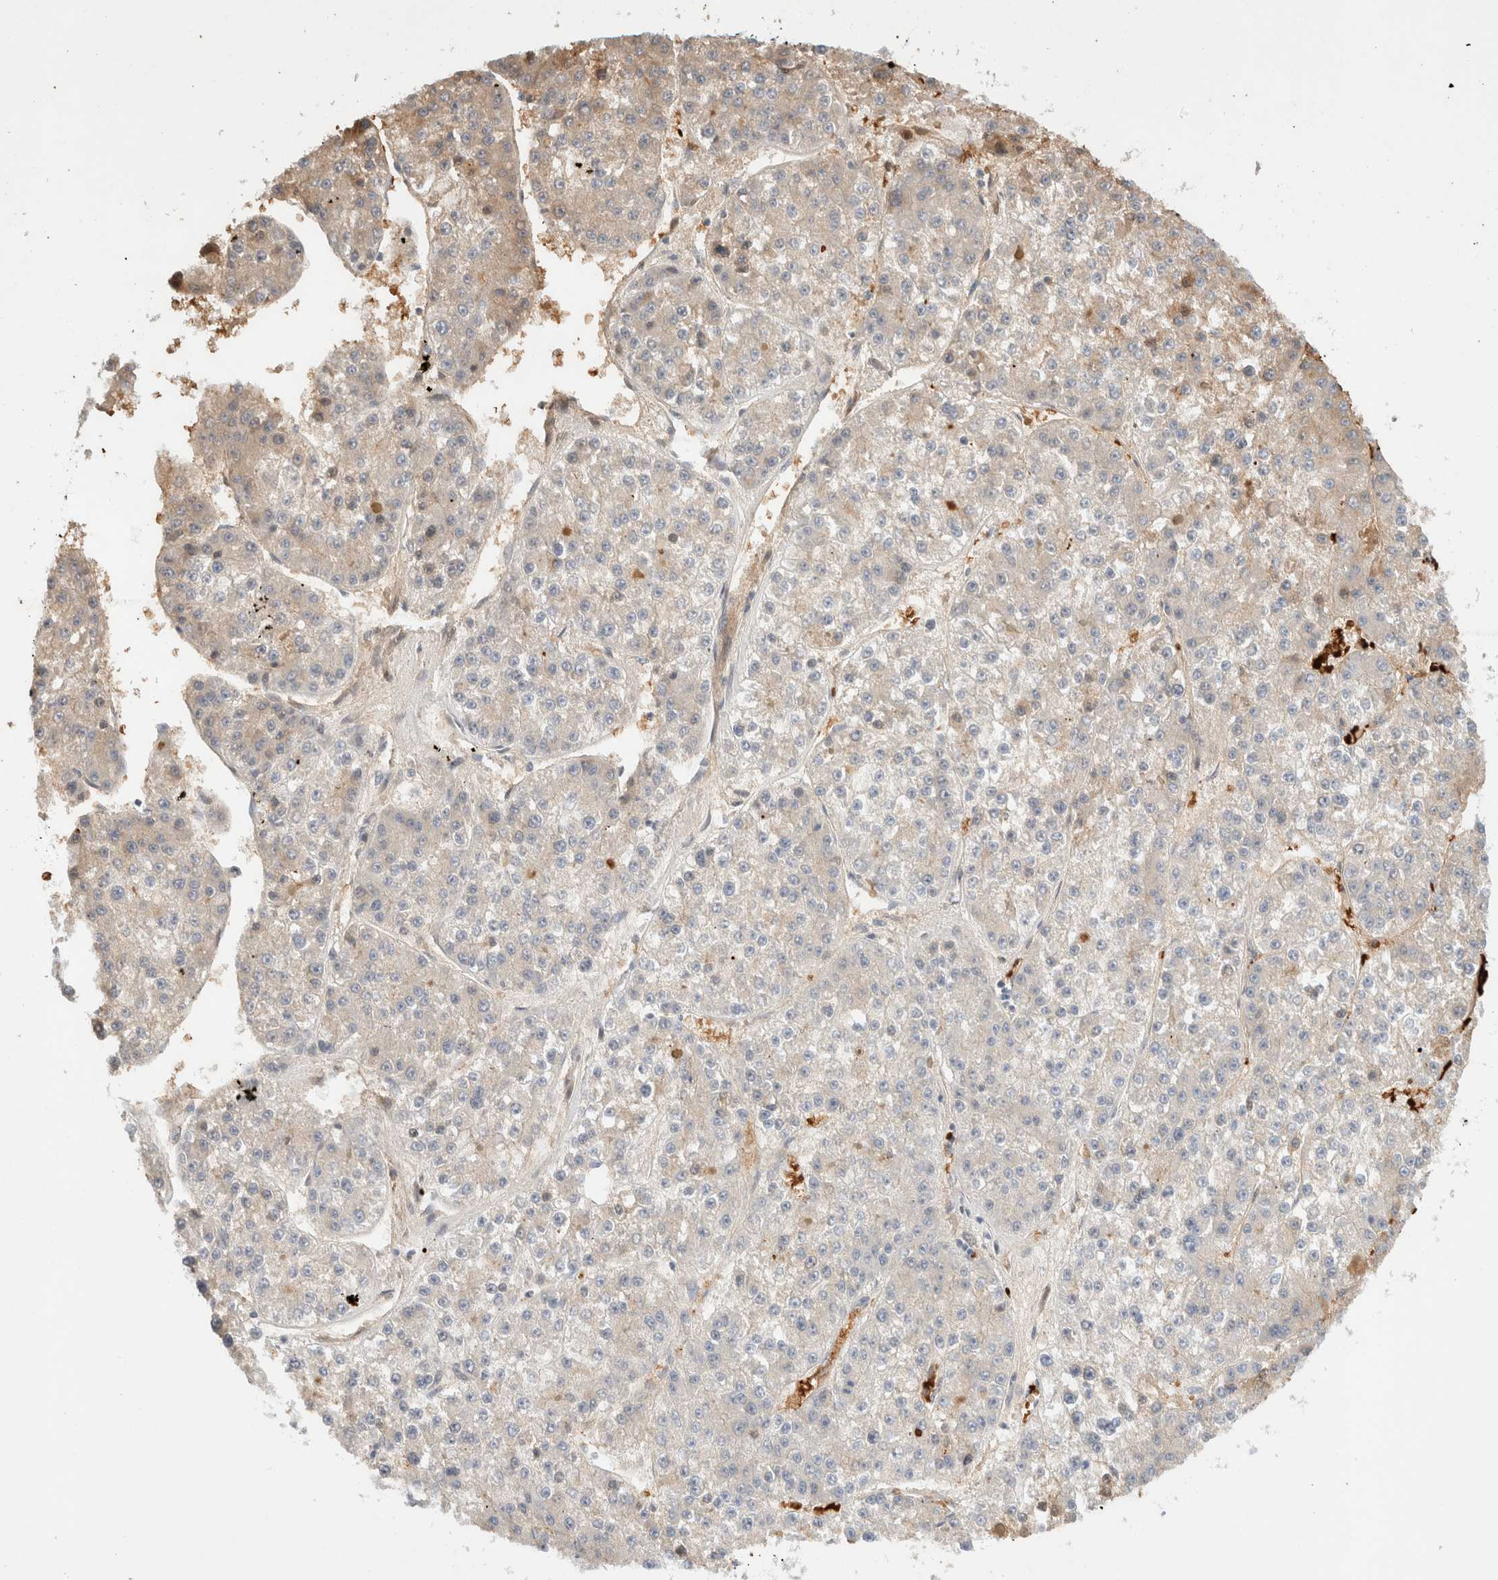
{"staining": {"intensity": "weak", "quantity": "25%-75%", "location": "cytoplasmic/membranous"}, "tissue": "liver cancer", "cell_type": "Tumor cells", "image_type": "cancer", "snomed": [{"axis": "morphology", "description": "Carcinoma, Hepatocellular, NOS"}, {"axis": "topography", "description": "Liver"}], "caption": "Protein analysis of liver cancer (hepatocellular carcinoma) tissue exhibits weak cytoplasmic/membranous staining in approximately 25%-75% of tumor cells.", "gene": "MST1", "patient": {"sex": "female", "age": 73}}